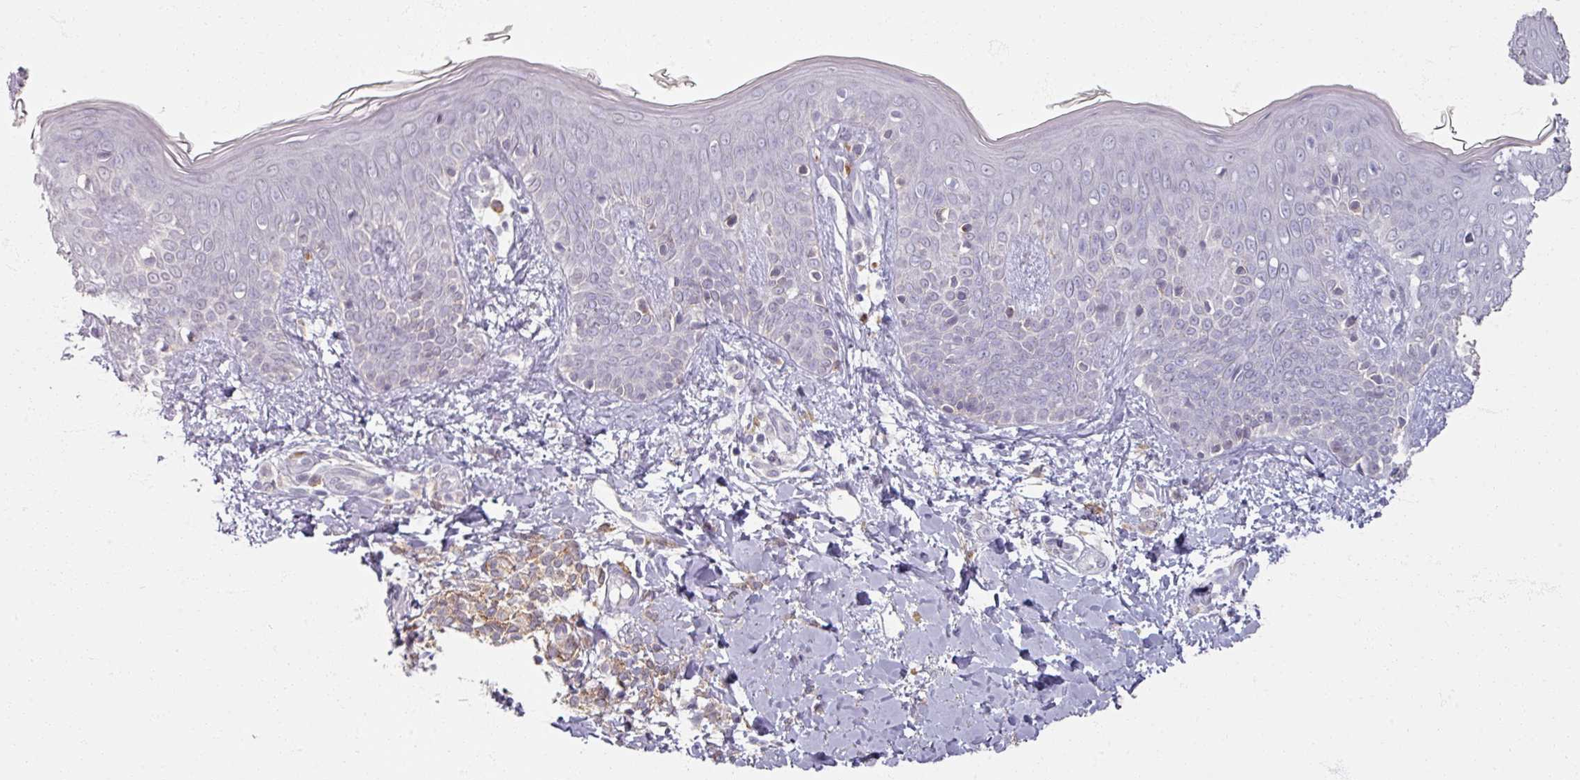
{"staining": {"intensity": "negative", "quantity": "none", "location": "none"}, "tissue": "skin", "cell_type": "Fibroblasts", "image_type": "normal", "snomed": [{"axis": "morphology", "description": "Normal tissue, NOS"}, {"axis": "topography", "description": "Skin"}], "caption": "Immunohistochemistry micrograph of benign skin: human skin stained with DAB (3,3'-diaminobenzidine) demonstrates no significant protein expression in fibroblasts.", "gene": "SOX11", "patient": {"sex": "male", "age": 16}}